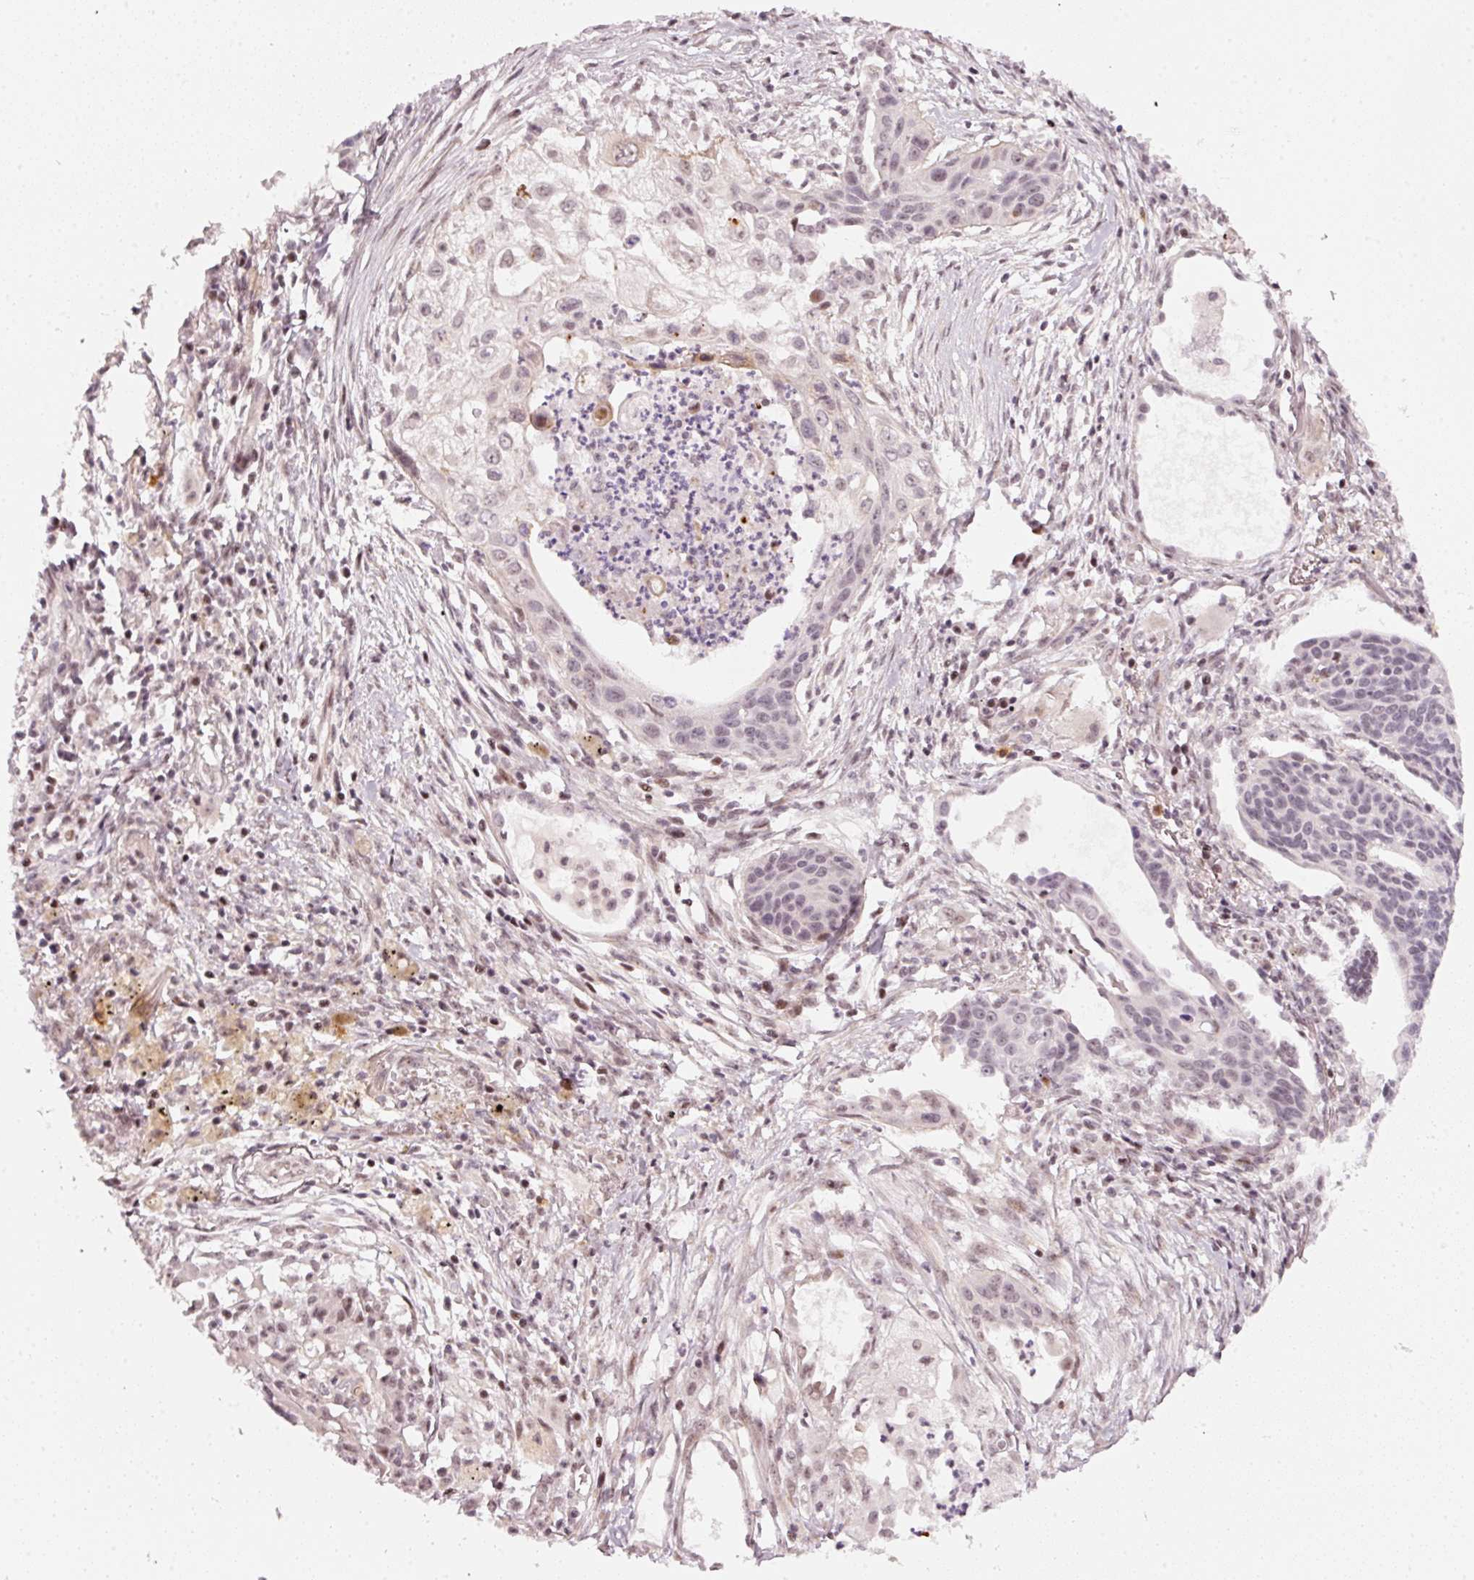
{"staining": {"intensity": "weak", "quantity": "25%-75%", "location": "nuclear"}, "tissue": "lung cancer", "cell_type": "Tumor cells", "image_type": "cancer", "snomed": [{"axis": "morphology", "description": "Squamous cell carcinoma, NOS"}, {"axis": "topography", "description": "Lung"}], "caption": "Human squamous cell carcinoma (lung) stained with a brown dye shows weak nuclear positive expression in about 25%-75% of tumor cells.", "gene": "MXRA8", "patient": {"sex": "male", "age": 71}}